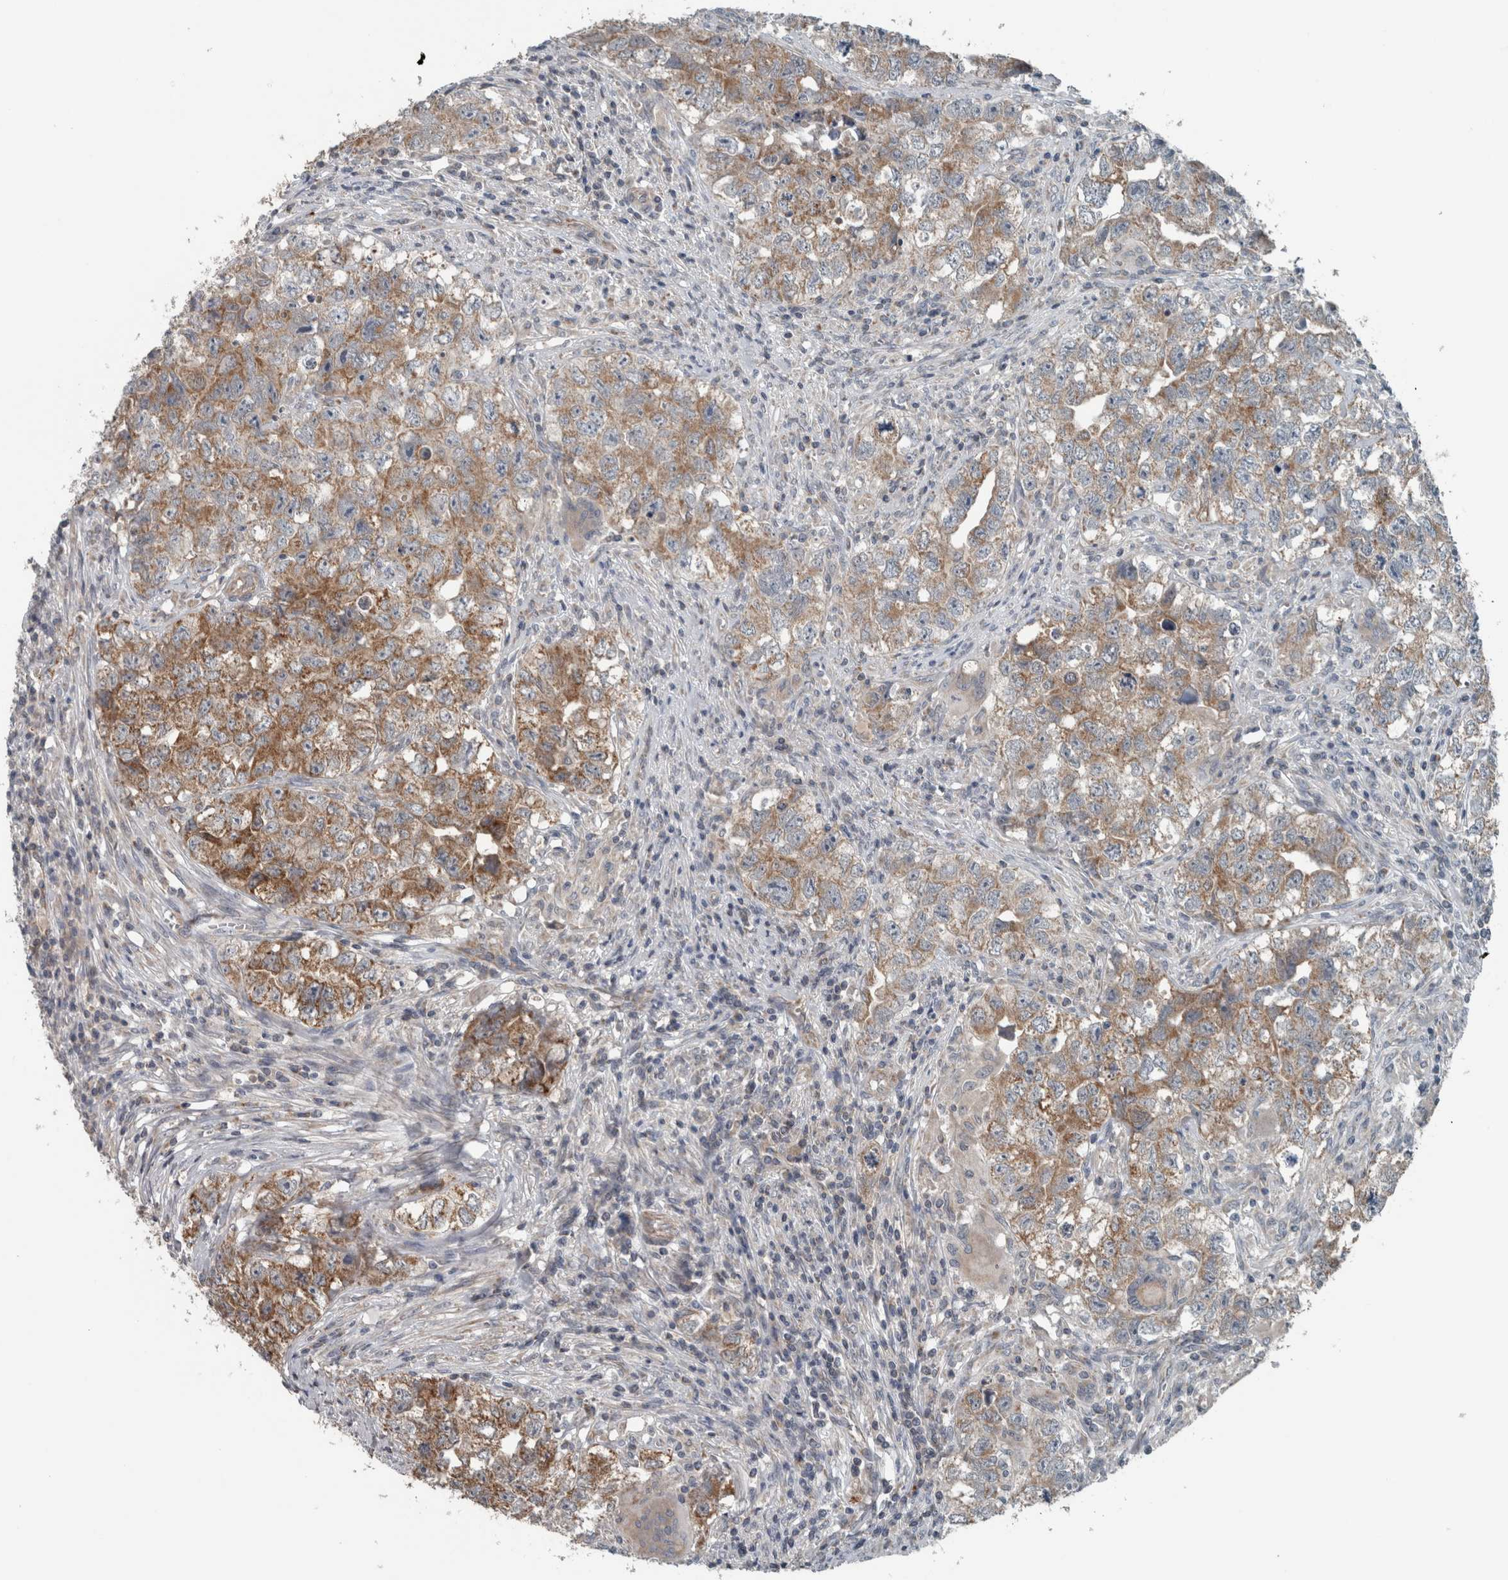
{"staining": {"intensity": "moderate", "quantity": ">75%", "location": "cytoplasmic/membranous"}, "tissue": "testis cancer", "cell_type": "Tumor cells", "image_type": "cancer", "snomed": [{"axis": "morphology", "description": "Seminoma, NOS"}, {"axis": "morphology", "description": "Carcinoma, Embryonal, NOS"}, {"axis": "topography", "description": "Testis"}], "caption": "Immunohistochemical staining of seminoma (testis) demonstrates moderate cytoplasmic/membranous protein staining in approximately >75% of tumor cells.", "gene": "ARMC1", "patient": {"sex": "male", "age": 43}}